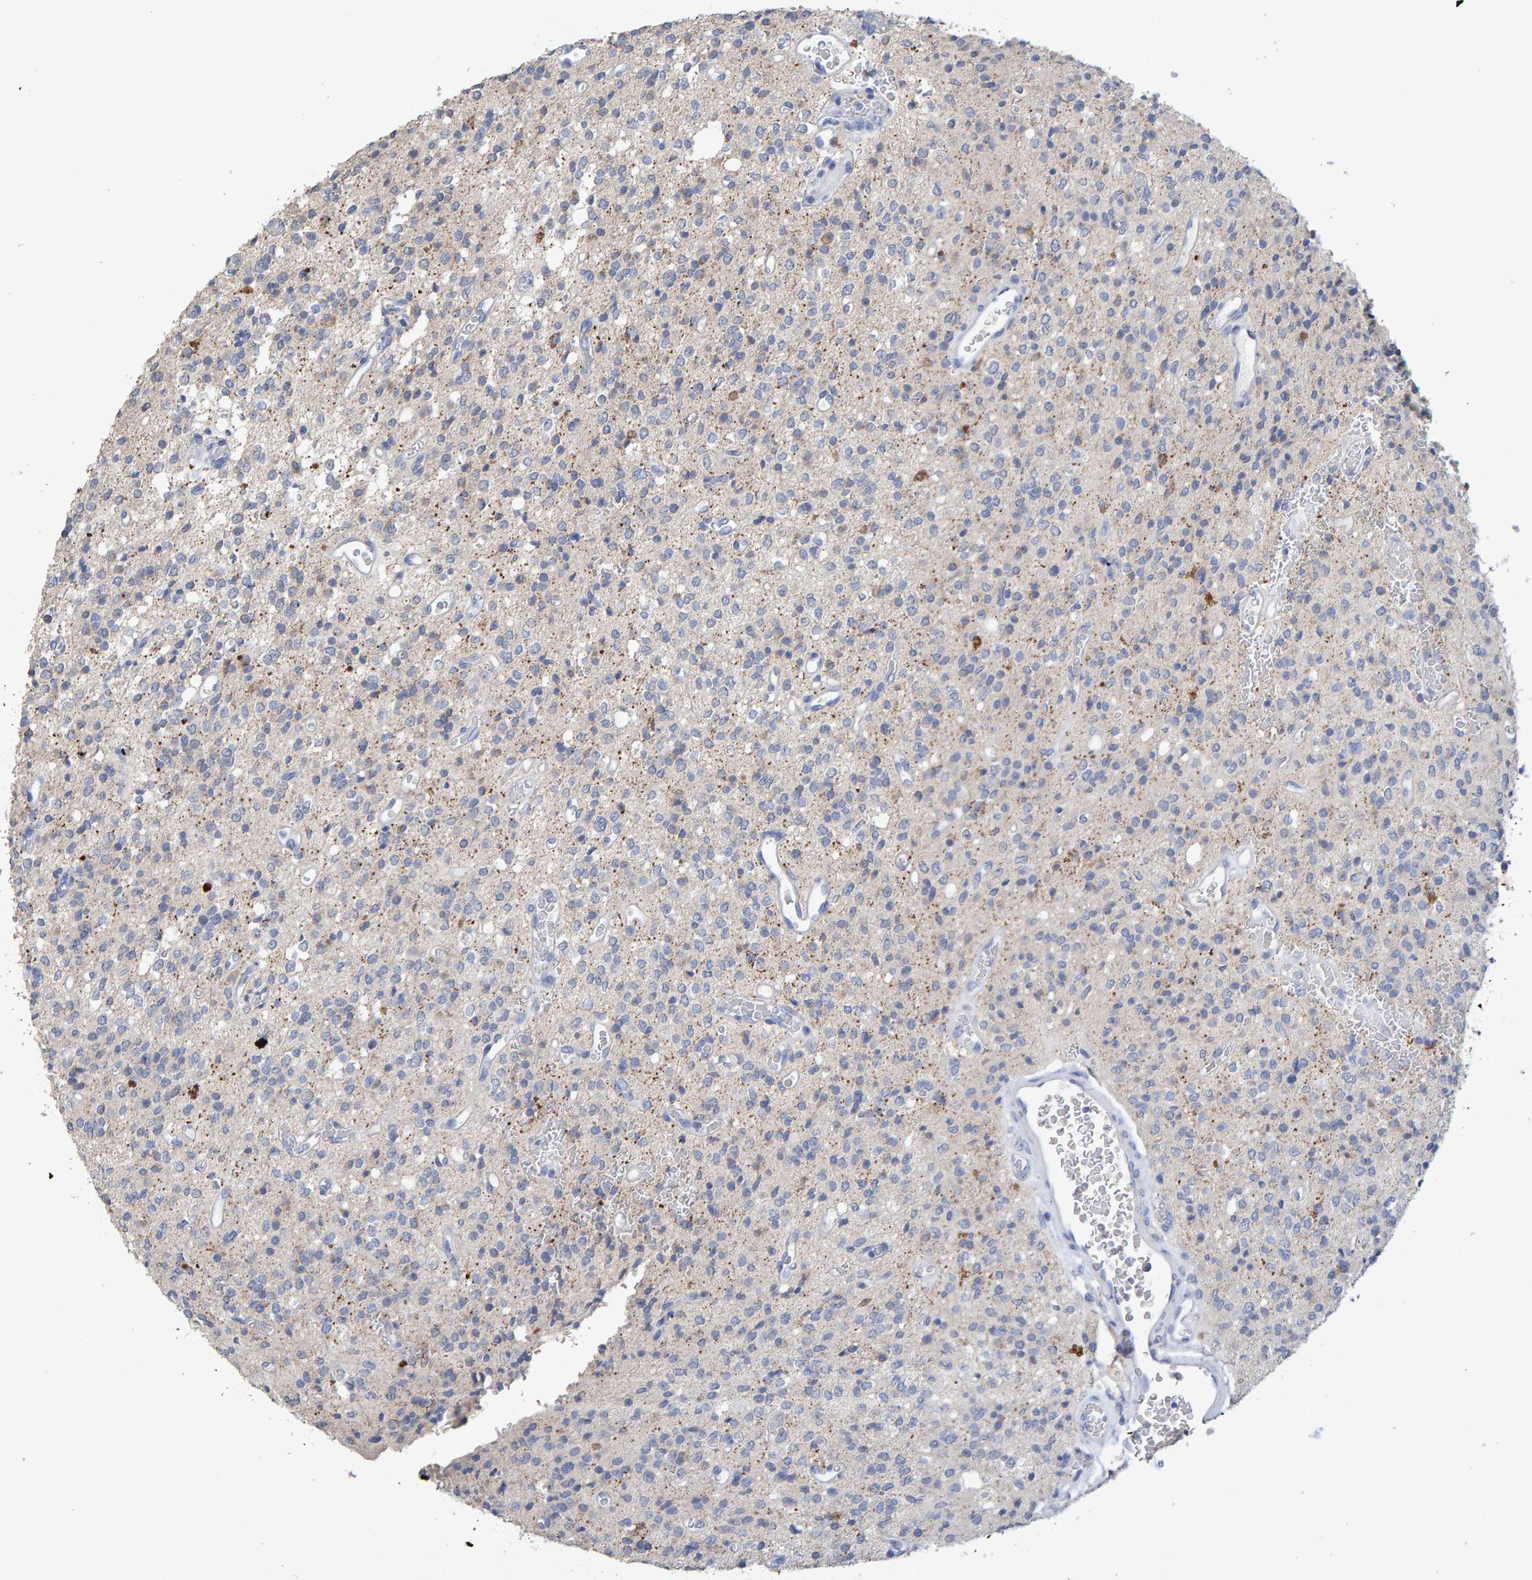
{"staining": {"intensity": "negative", "quantity": "none", "location": "none"}, "tissue": "glioma", "cell_type": "Tumor cells", "image_type": "cancer", "snomed": [{"axis": "morphology", "description": "Glioma, malignant, High grade"}, {"axis": "topography", "description": "Brain"}], "caption": "Human high-grade glioma (malignant) stained for a protein using immunohistochemistry demonstrates no staining in tumor cells.", "gene": "CTH", "patient": {"sex": "male", "age": 34}}